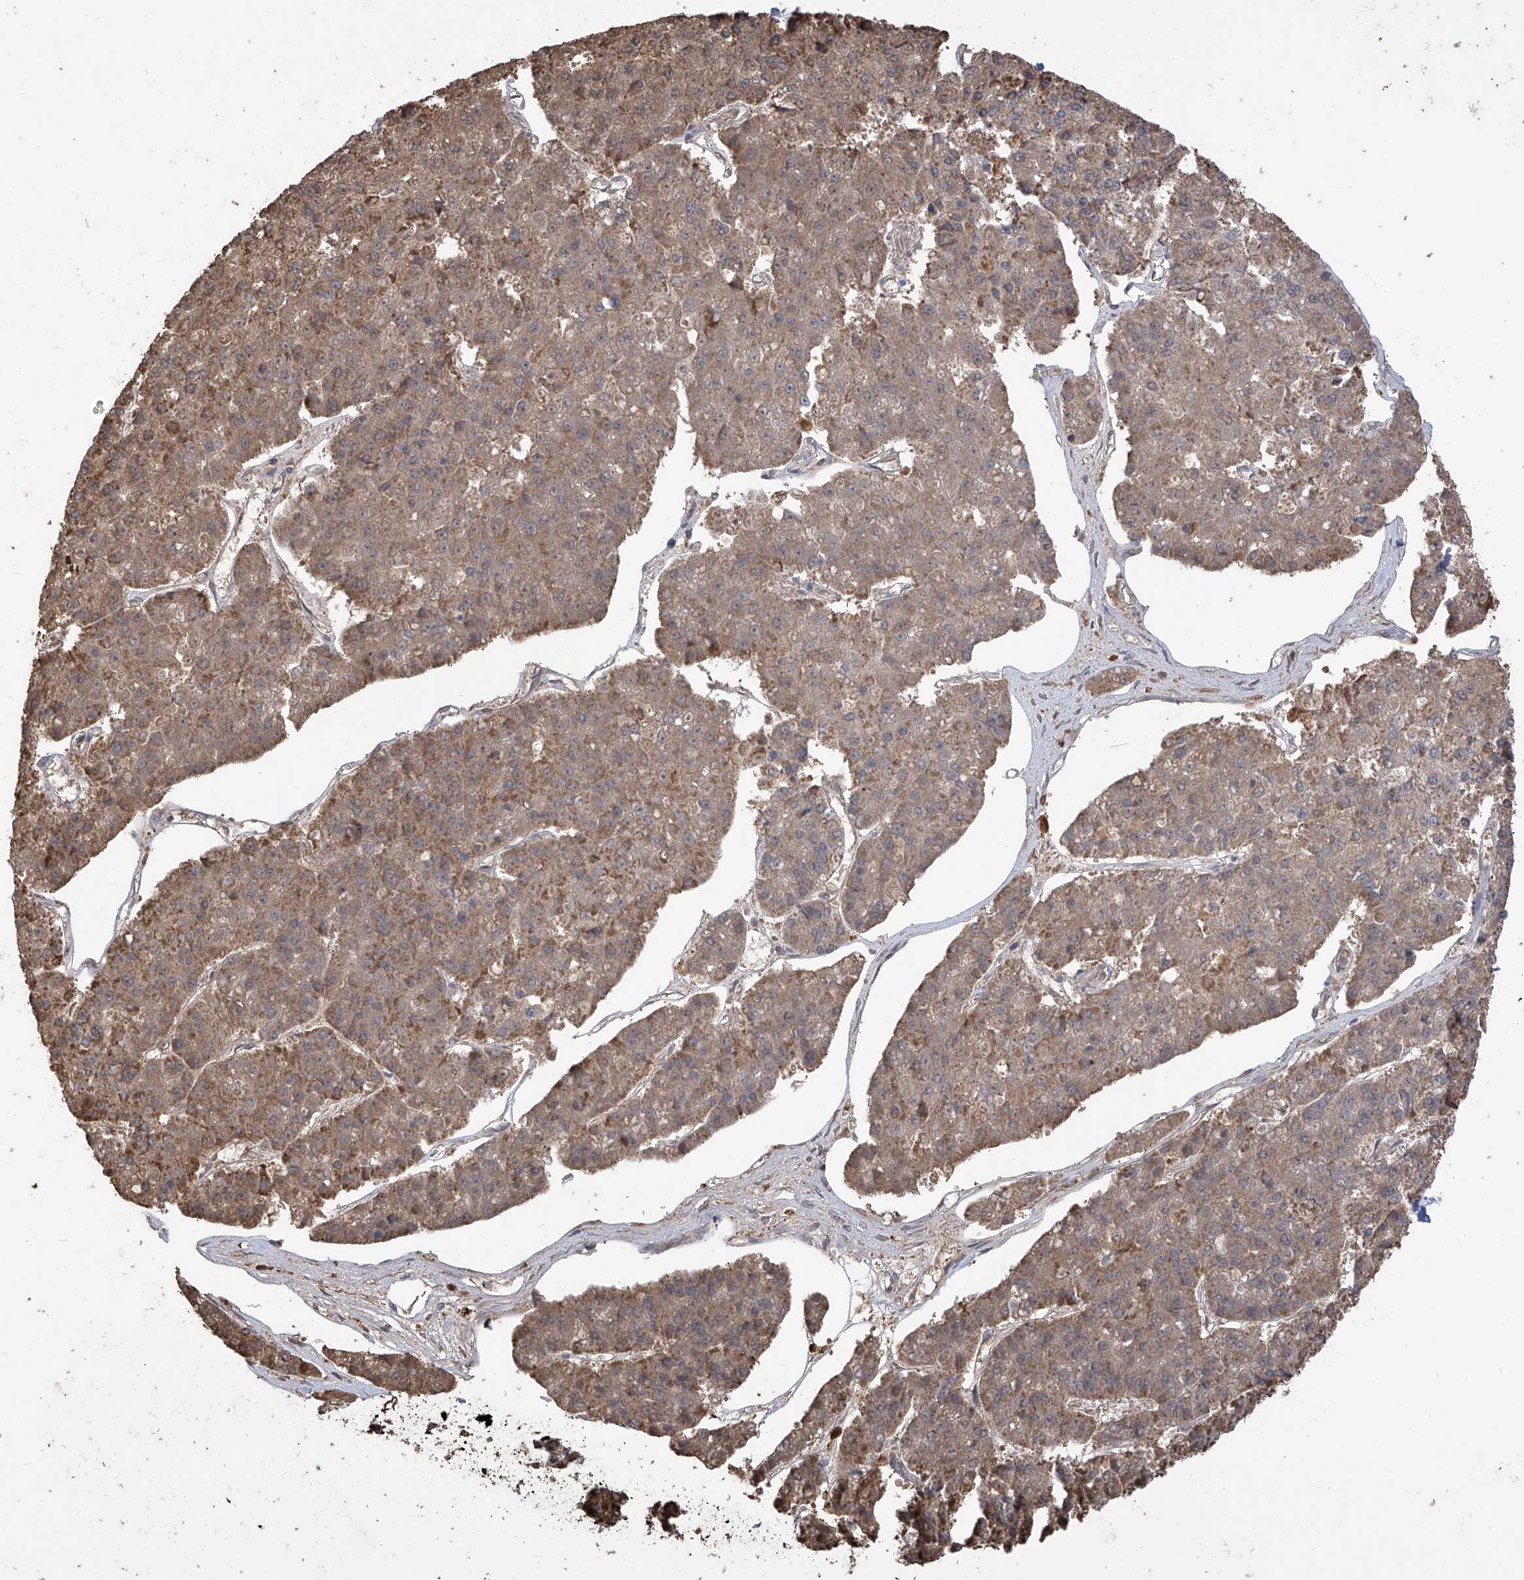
{"staining": {"intensity": "moderate", "quantity": "25%-75%", "location": "cytoplasmic/membranous"}, "tissue": "pancreatic cancer", "cell_type": "Tumor cells", "image_type": "cancer", "snomed": [{"axis": "morphology", "description": "Adenocarcinoma, NOS"}, {"axis": "topography", "description": "Pancreas"}], "caption": "An IHC photomicrograph of tumor tissue is shown. Protein staining in brown shows moderate cytoplasmic/membranous positivity in pancreatic cancer (adenocarcinoma) within tumor cells.", "gene": "PNPT1", "patient": {"sex": "male", "age": 50}}